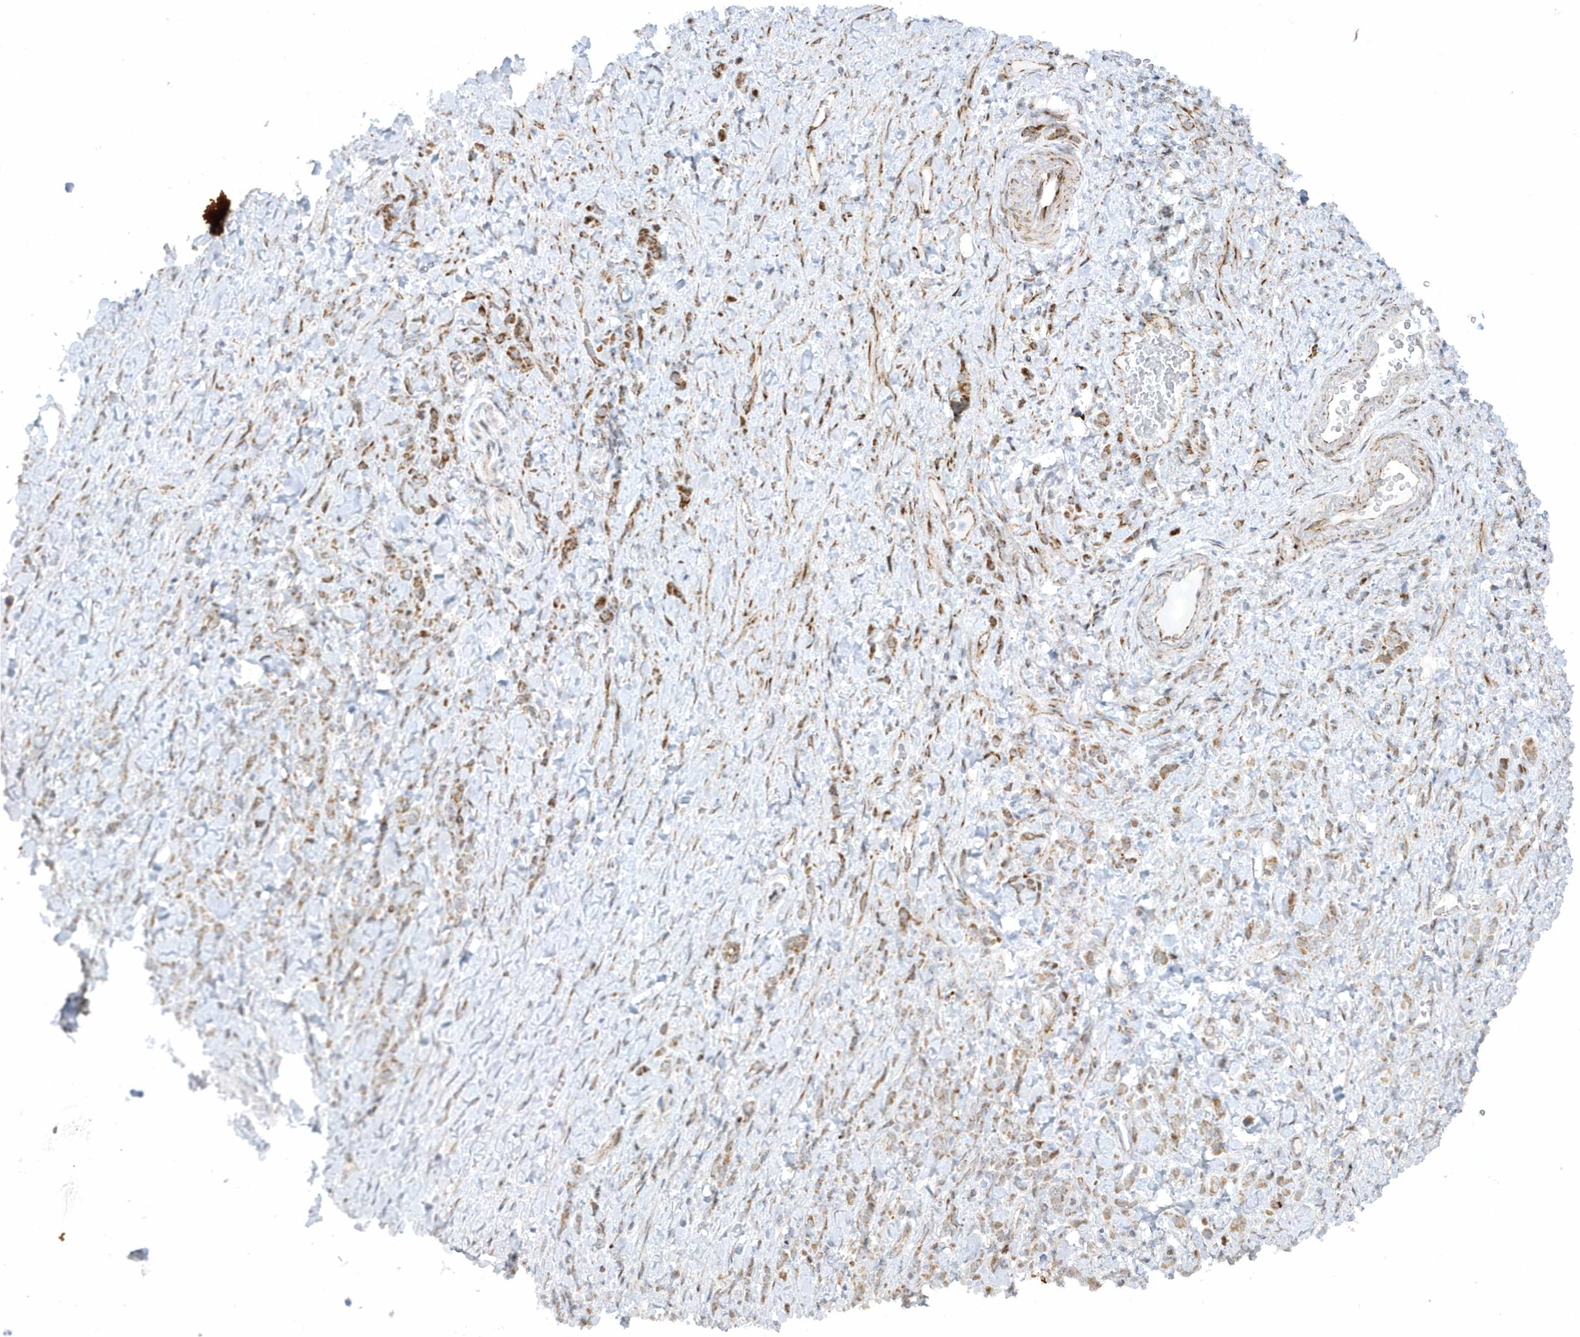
{"staining": {"intensity": "moderate", "quantity": ">75%", "location": "cytoplasmic/membranous"}, "tissue": "stomach cancer", "cell_type": "Tumor cells", "image_type": "cancer", "snomed": [{"axis": "morphology", "description": "Normal tissue, NOS"}, {"axis": "morphology", "description": "Adenocarcinoma, NOS"}, {"axis": "topography", "description": "Stomach"}], "caption": "Human stomach cancer stained with a protein marker exhibits moderate staining in tumor cells.", "gene": "CRY2", "patient": {"sex": "male", "age": 82}}